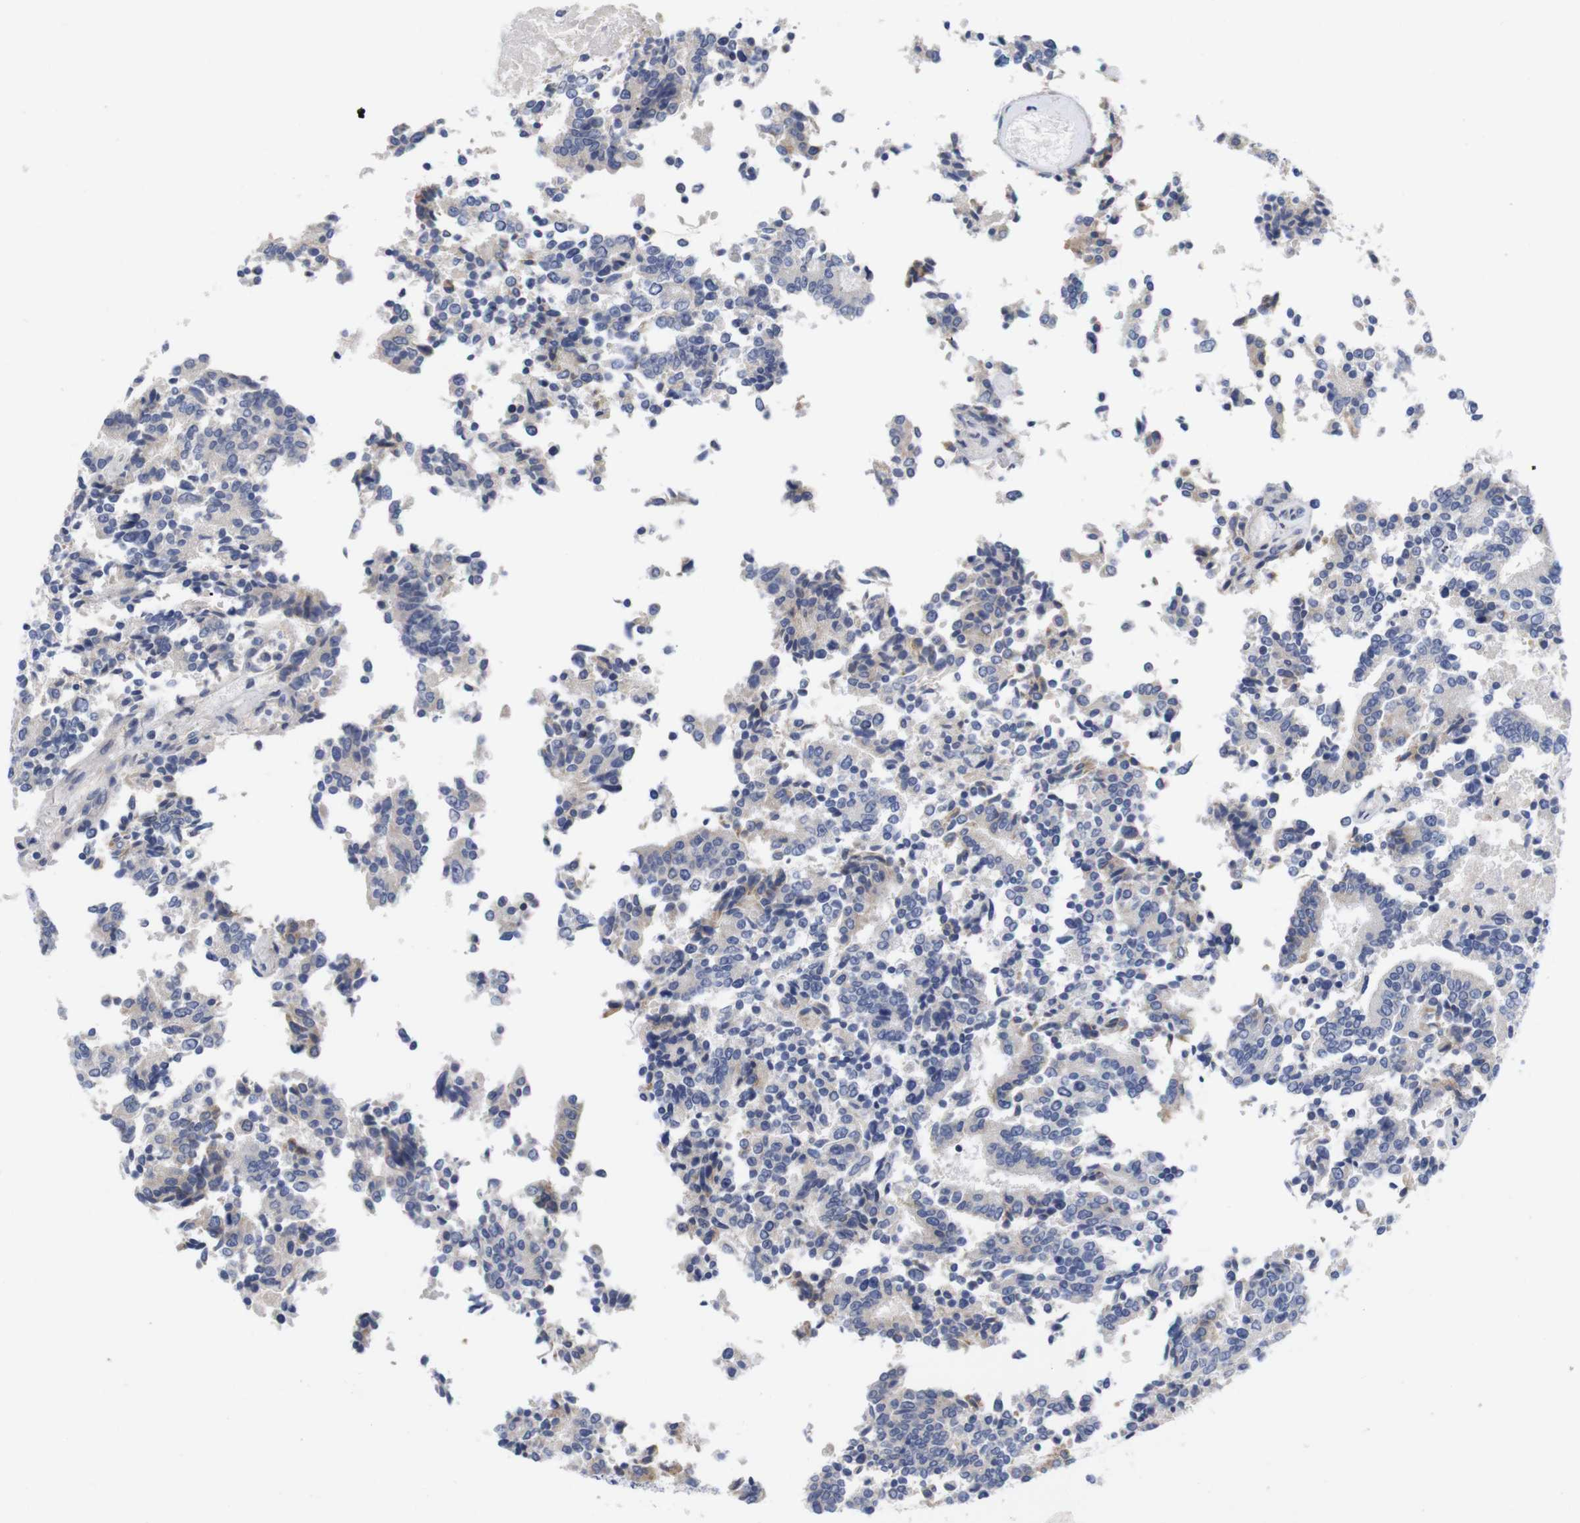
{"staining": {"intensity": "weak", "quantity": "<25%", "location": "cytoplasmic/membranous"}, "tissue": "prostate cancer", "cell_type": "Tumor cells", "image_type": "cancer", "snomed": [{"axis": "morphology", "description": "Normal tissue, NOS"}, {"axis": "morphology", "description": "Adenocarcinoma, High grade"}, {"axis": "topography", "description": "Prostate"}, {"axis": "topography", "description": "Seminal veicle"}], "caption": "A micrograph of prostate high-grade adenocarcinoma stained for a protein exhibits no brown staining in tumor cells.", "gene": "TNNI3", "patient": {"sex": "male", "age": 55}}